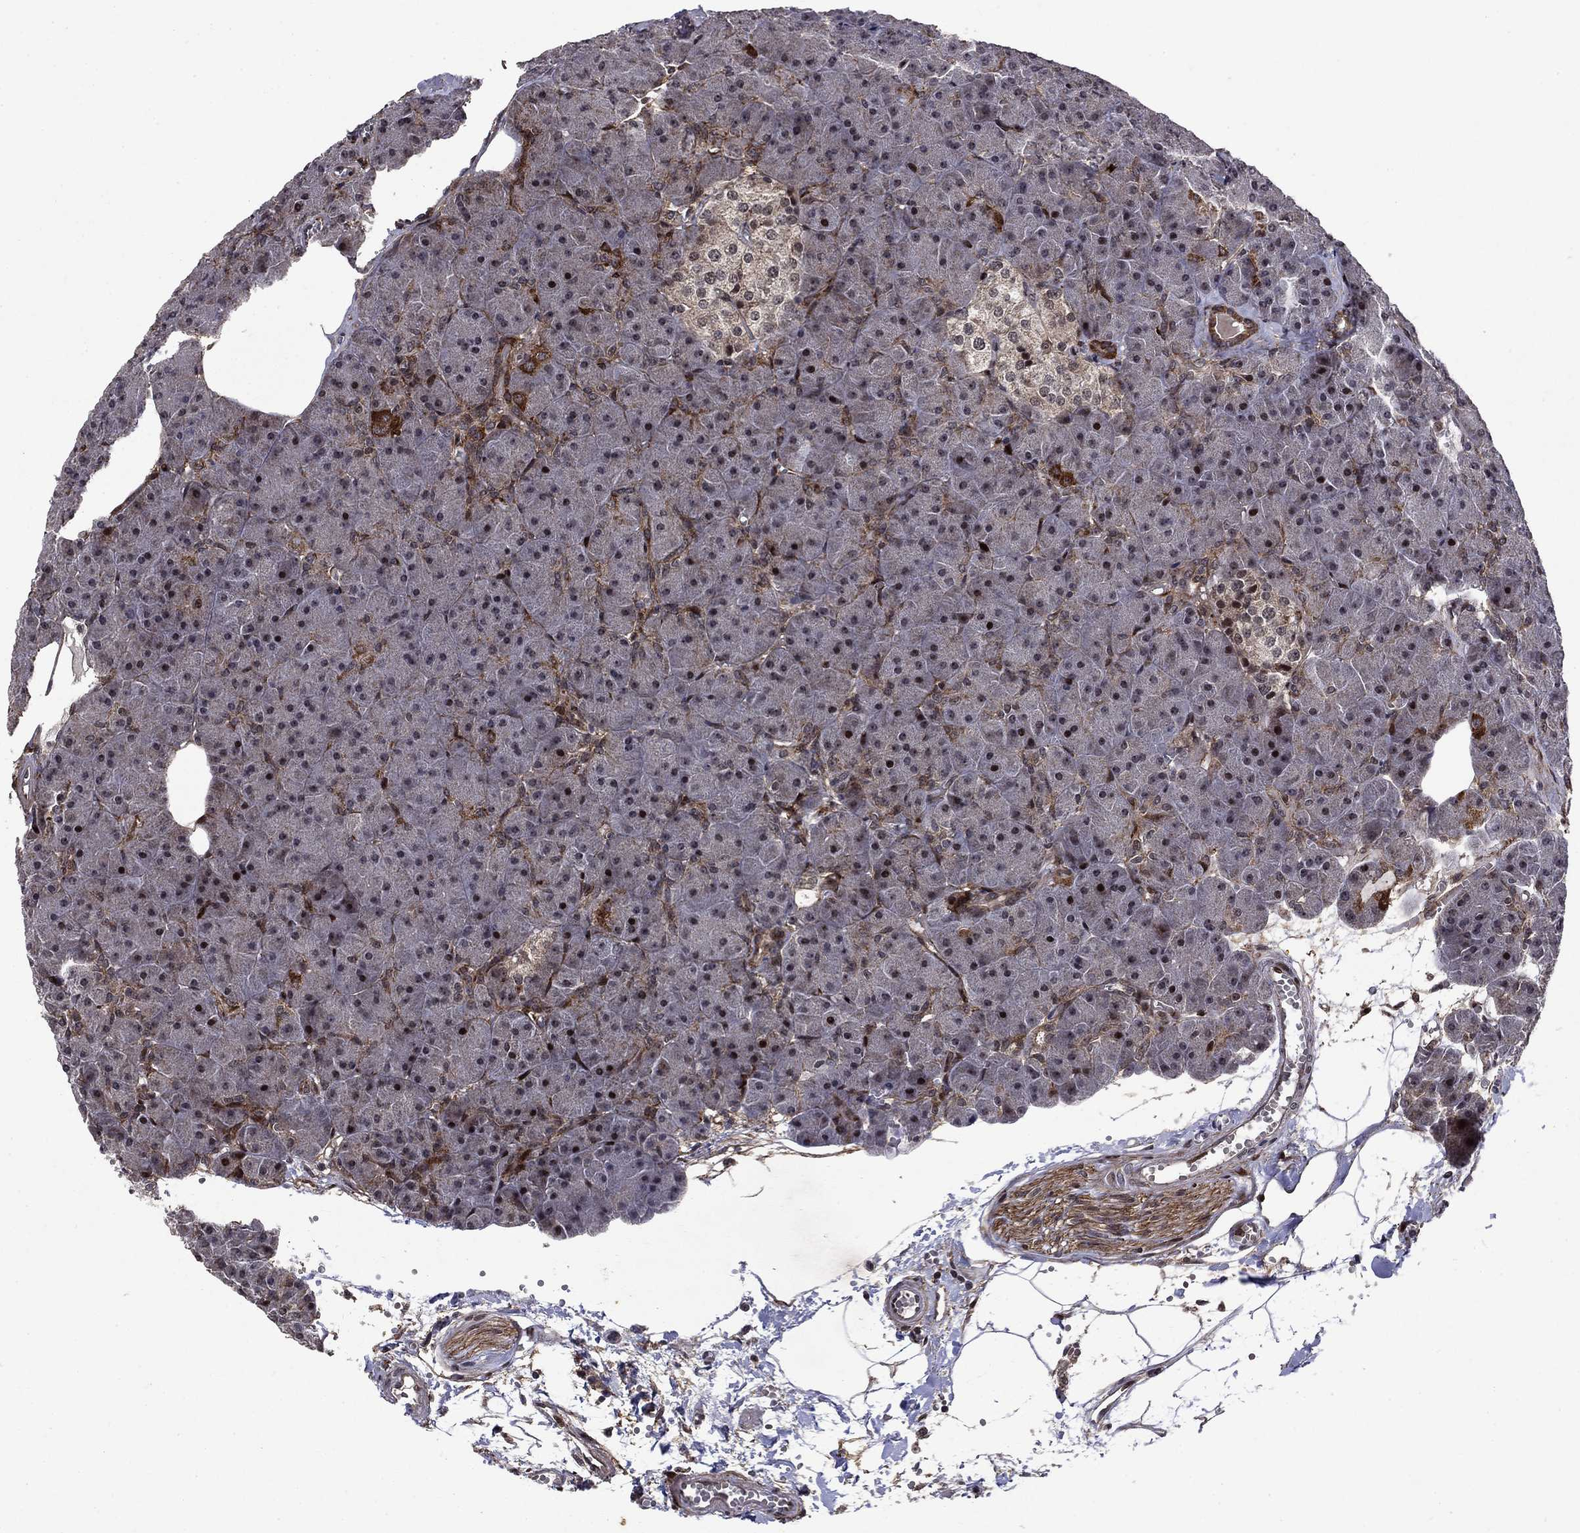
{"staining": {"intensity": "strong", "quantity": "<25%", "location": "cytoplasmic/membranous,nuclear"}, "tissue": "pancreas", "cell_type": "Exocrine glandular cells", "image_type": "normal", "snomed": [{"axis": "morphology", "description": "Normal tissue, NOS"}, {"axis": "topography", "description": "Pancreas"}], "caption": "Protein staining of benign pancreas reveals strong cytoplasmic/membranous,nuclear expression in approximately <25% of exocrine glandular cells. (Brightfield microscopy of DAB IHC at high magnification).", "gene": "AGTPBP1", "patient": {"sex": "male", "age": 61}}